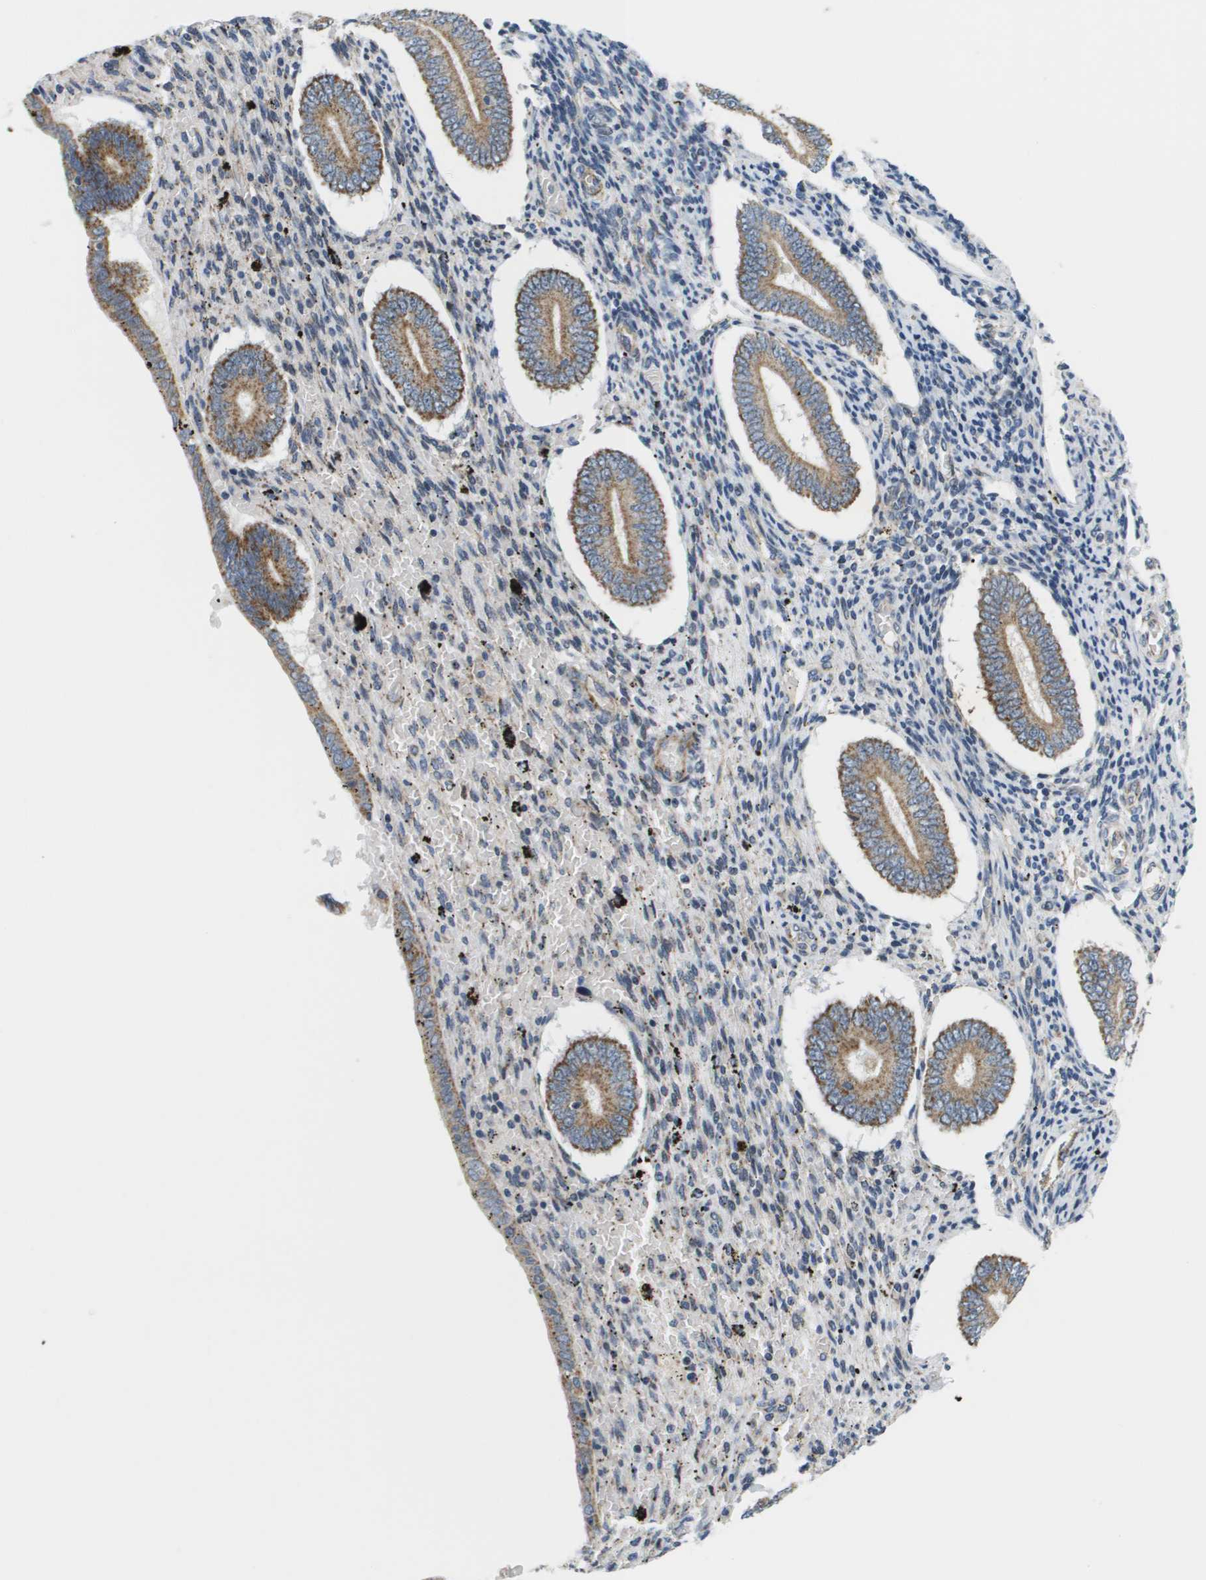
{"staining": {"intensity": "negative", "quantity": "none", "location": "none"}, "tissue": "endometrium", "cell_type": "Cells in endometrial stroma", "image_type": "normal", "snomed": [{"axis": "morphology", "description": "Normal tissue, NOS"}, {"axis": "topography", "description": "Endometrium"}], "caption": "Immunohistochemical staining of normal human endometrium shows no significant staining in cells in endometrial stroma.", "gene": "KRT23", "patient": {"sex": "female", "age": 42}}